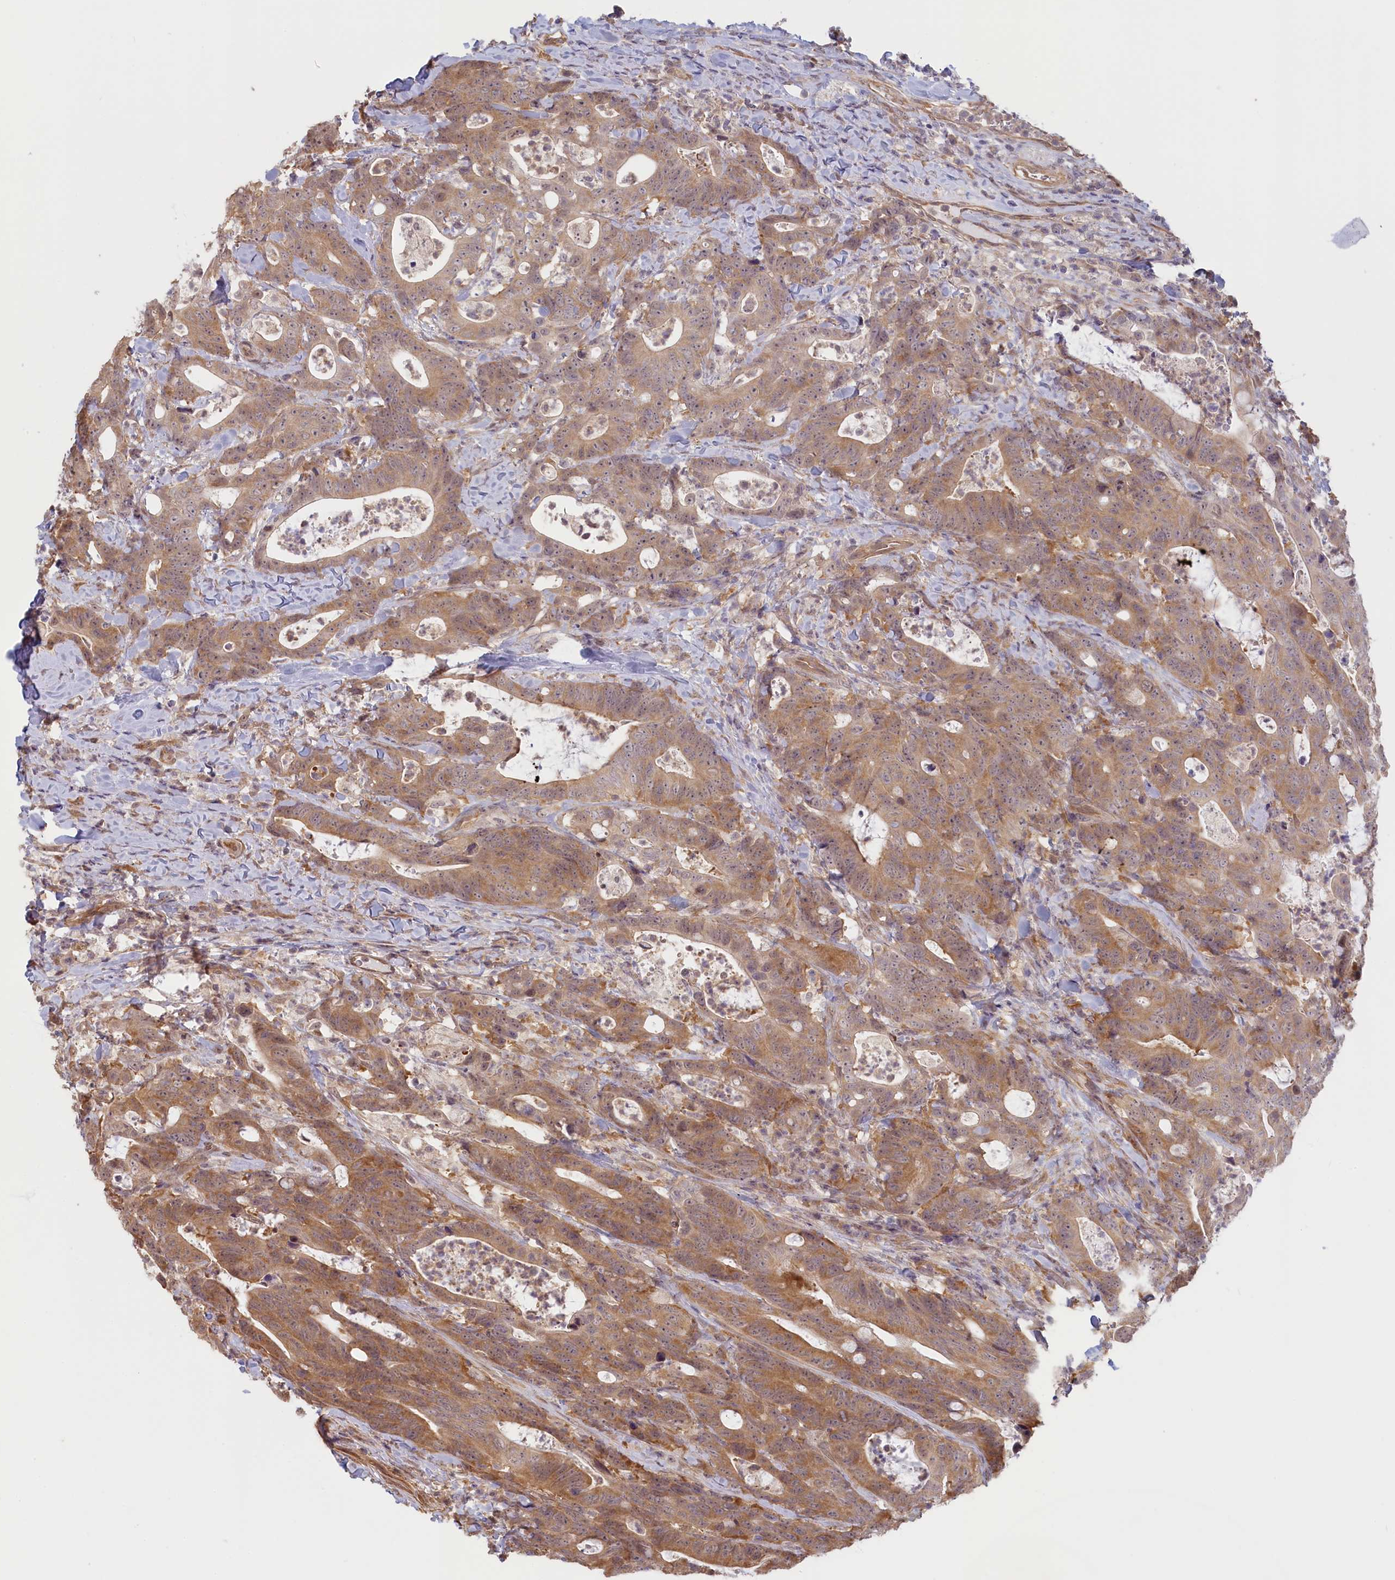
{"staining": {"intensity": "moderate", "quantity": ">75%", "location": "cytoplasmic/membranous"}, "tissue": "colorectal cancer", "cell_type": "Tumor cells", "image_type": "cancer", "snomed": [{"axis": "morphology", "description": "Adenocarcinoma, NOS"}, {"axis": "topography", "description": "Colon"}], "caption": "Immunohistochemistry (IHC) photomicrograph of human adenocarcinoma (colorectal) stained for a protein (brown), which reveals medium levels of moderate cytoplasmic/membranous staining in approximately >75% of tumor cells.", "gene": "C19orf44", "patient": {"sex": "female", "age": 82}}